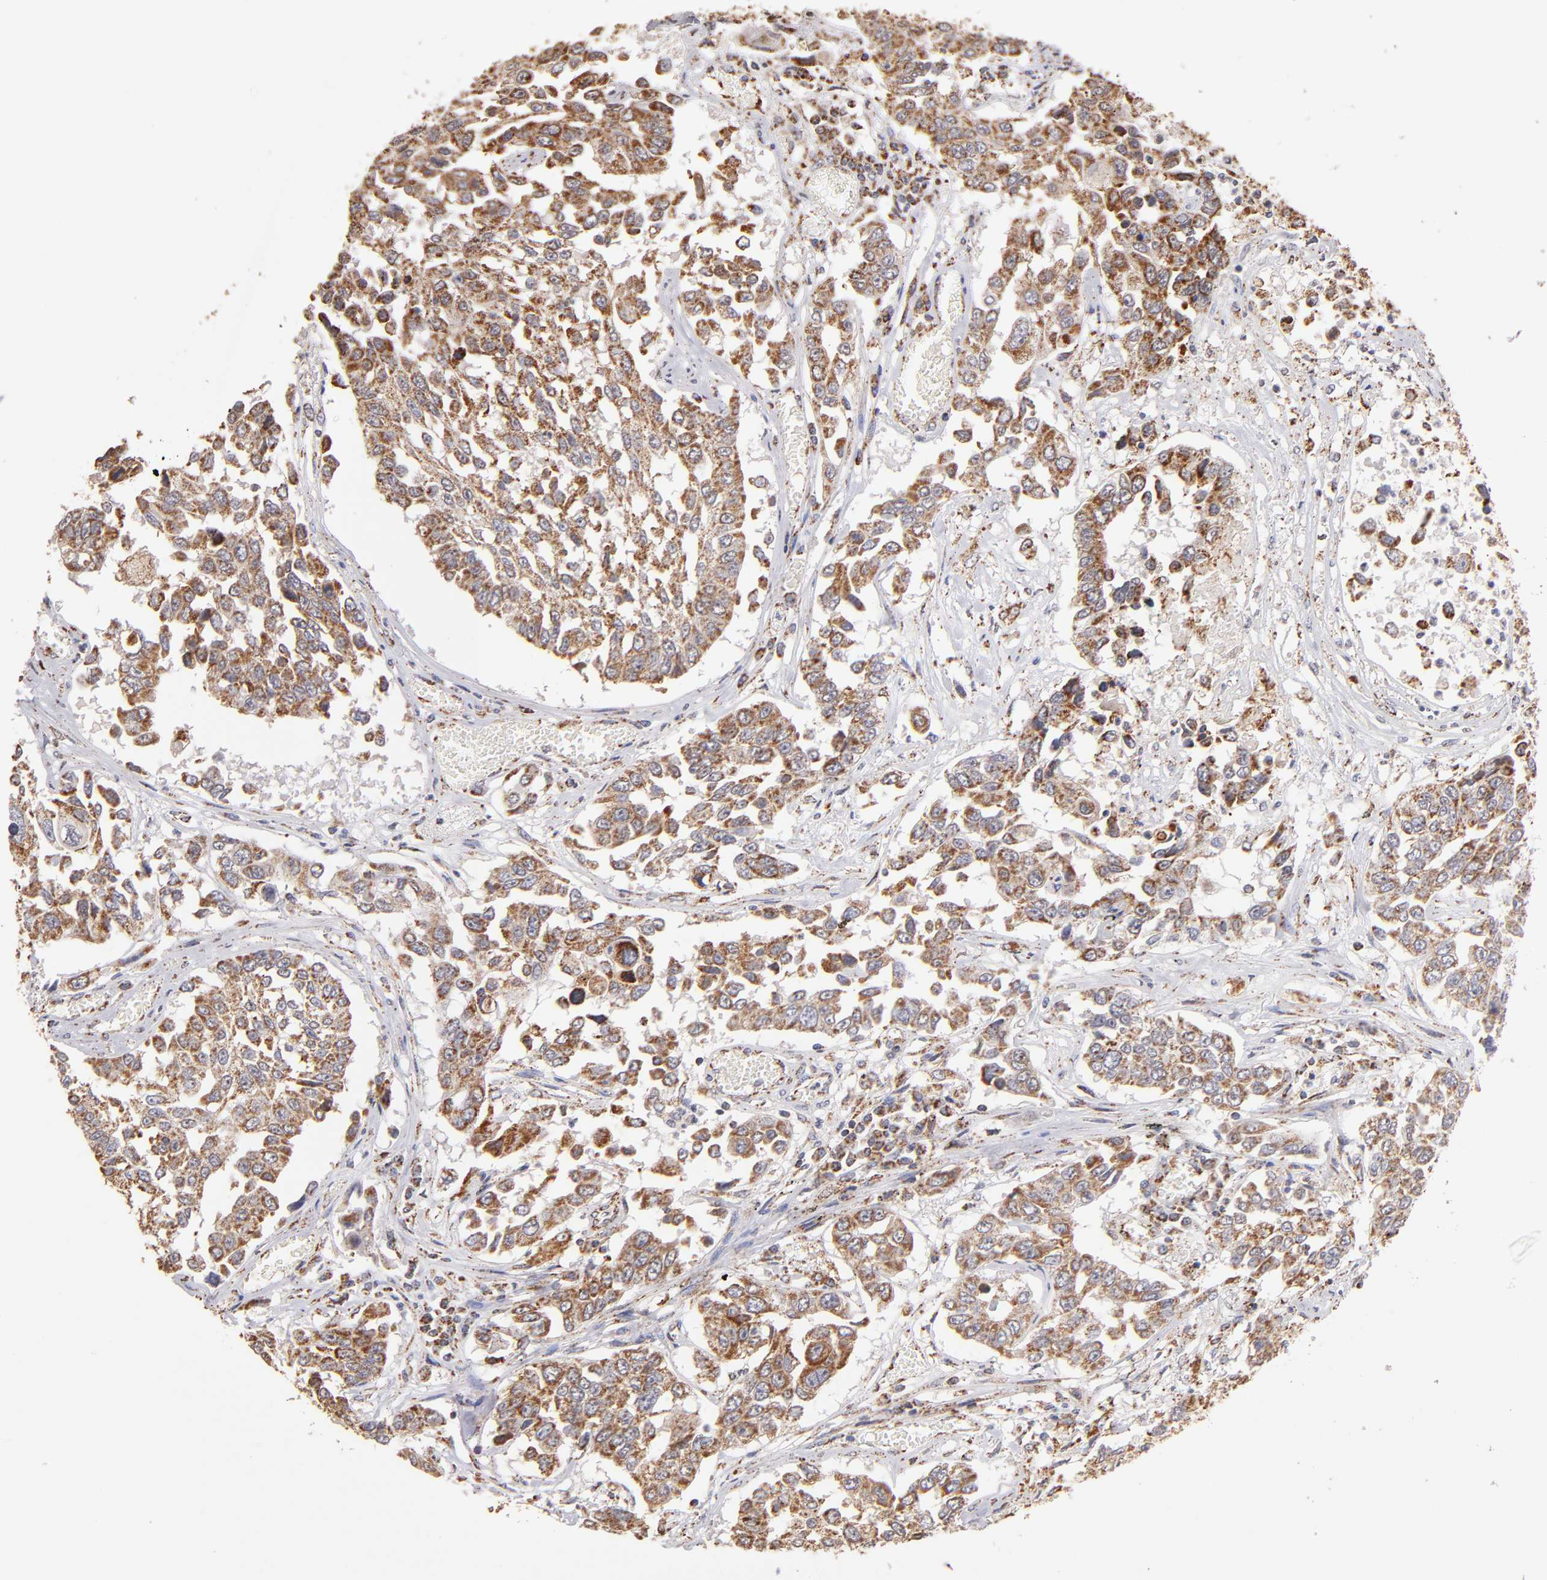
{"staining": {"intensity": "moderate", "quantity": ">75%", "location": "cytoplasmic/membranous"}, "tissue": "lung cancer", "cell_type": "Tumor cells", "image_type": "cancer", "snomed": [{"axis": "morphology", "description": "Squamous cell carcinoma, NOS"}, {"axis": "topography", "description": "Lung"}], "caption": "Lung squamous cell carcinoma stained for a protein reveals moderate cytoplasmic/membranous positivity in tumor cells. The staining was performed using DAB to visualize the protein expression in brown, while the nuclei were stained in blue with hematoxylin (Magnification: 20x).", "gene": "DLST", "patient": {"sex": "male", "age": 71}}